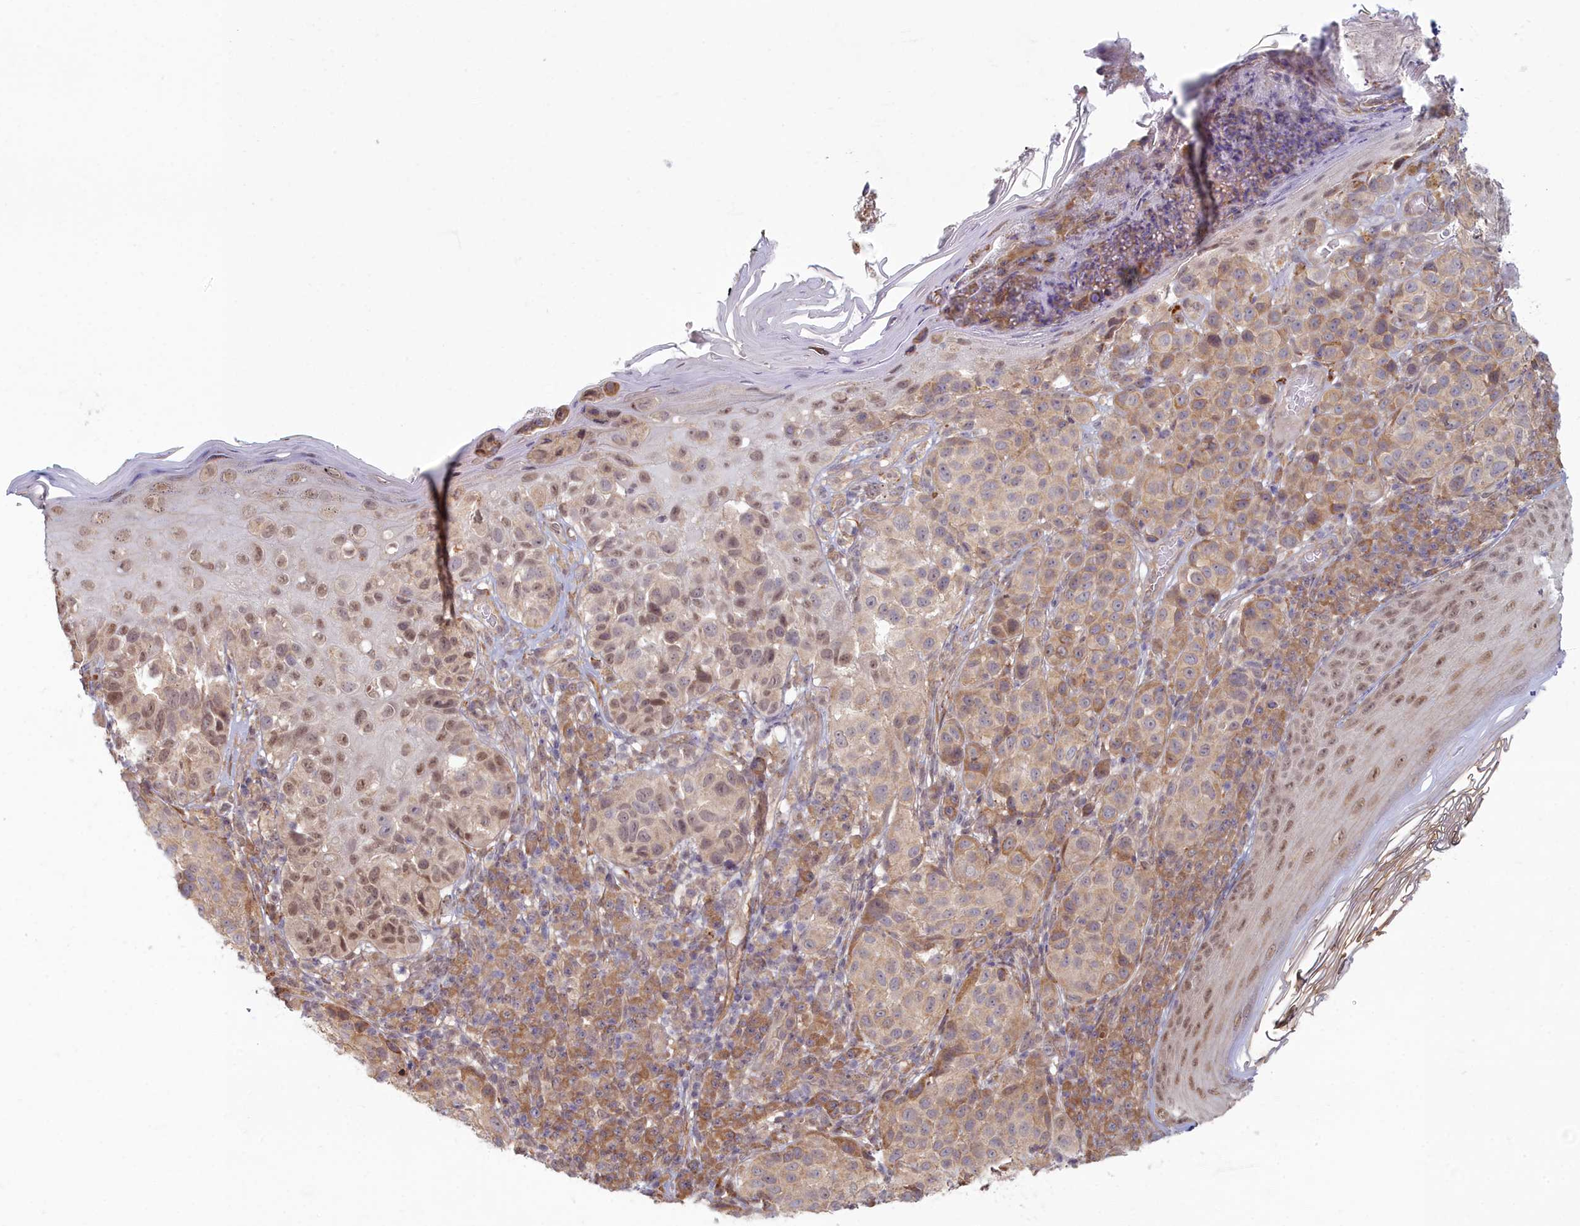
{"staining": {"intensity": "moderate", "quantity": "25%-75%", "location": "cytoplasmic/membranous,nuclear"}, "tissue": "melanoma", "cell_type": "Tumor cells", "image_type": "cancer", "snomed": [{"axis": "morphology", "description": "Malignant melanoma, NOS"}, {"axis": "topography", "description": "Skin"}], "caption": "Immunohistochemistry (IHC) (DAB) staining of melanoma reveals moderate cytoplasmic/membranous and nuclear protein staining in approximately 25%-75% of tumor cells.", "gene": "MAK16", "patient": {"sex": "male", "age": 38}}